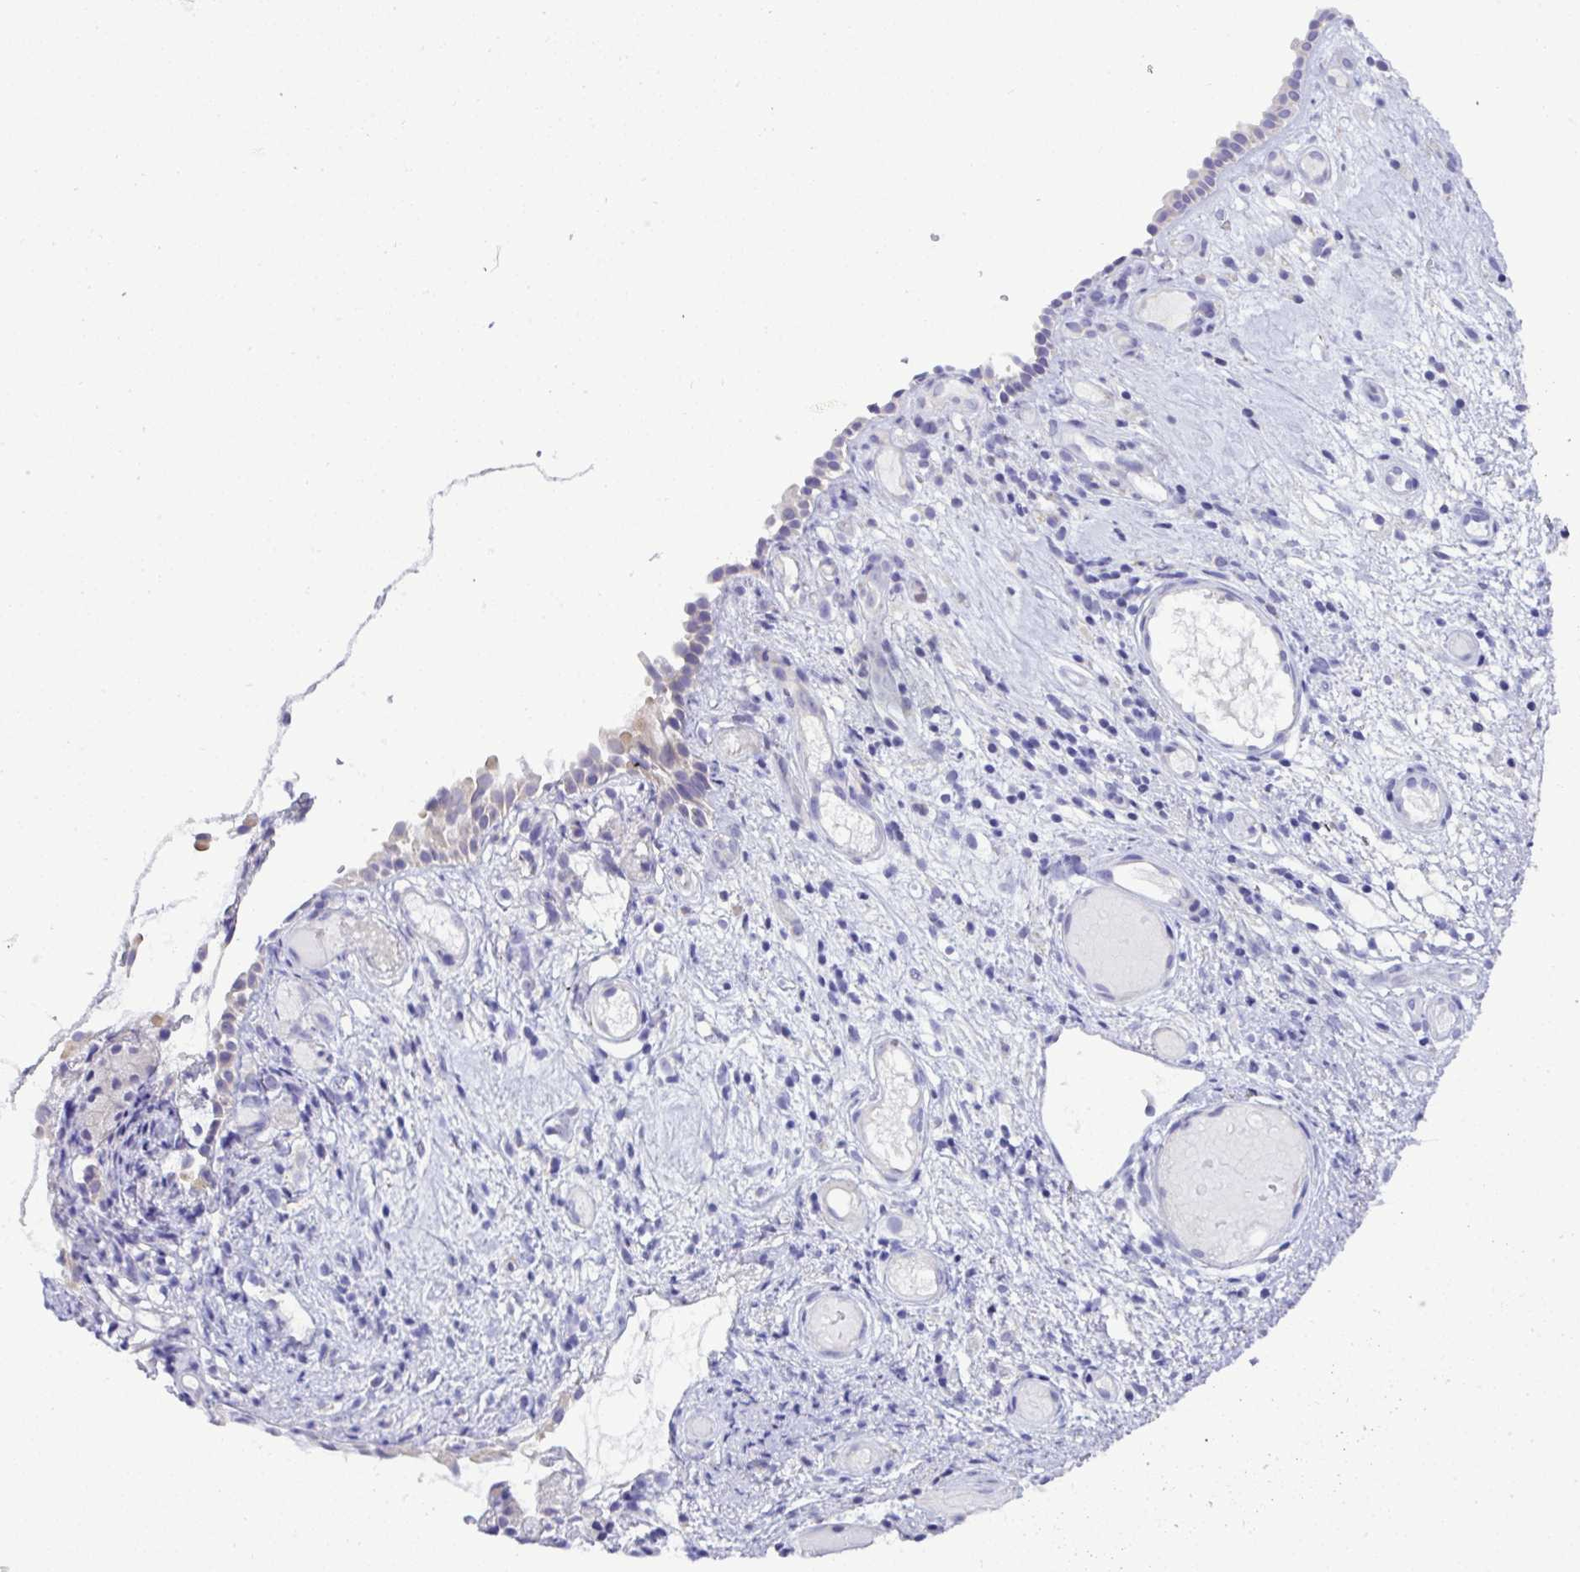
{"staining": {"intensity": "negative", "quantity": "none", "location": "none"}, "tissue": "nasopharynx", "cell_type": "Respiratory epithelial cells", "image_type": "normal", "snomed": [{"axis": "morphology", "description": "Normal tissue, NOS"}, {"axis": "morphology", "description": "Inflammation, NOS"}, {"axis": "topography", "description": "Nasopharynx"}], "caption": "High power microscopy image of an immunohistochemistry photomicrograph of unremarkable nasopharynx, revealing no significant expression in respiratory epithelial cells. (DAB immunohistochemistry visualized using brightfield microscopy, high magnification).", "gene": "ST8SIA2", "patient": {"sex": "male", "age": 54}}